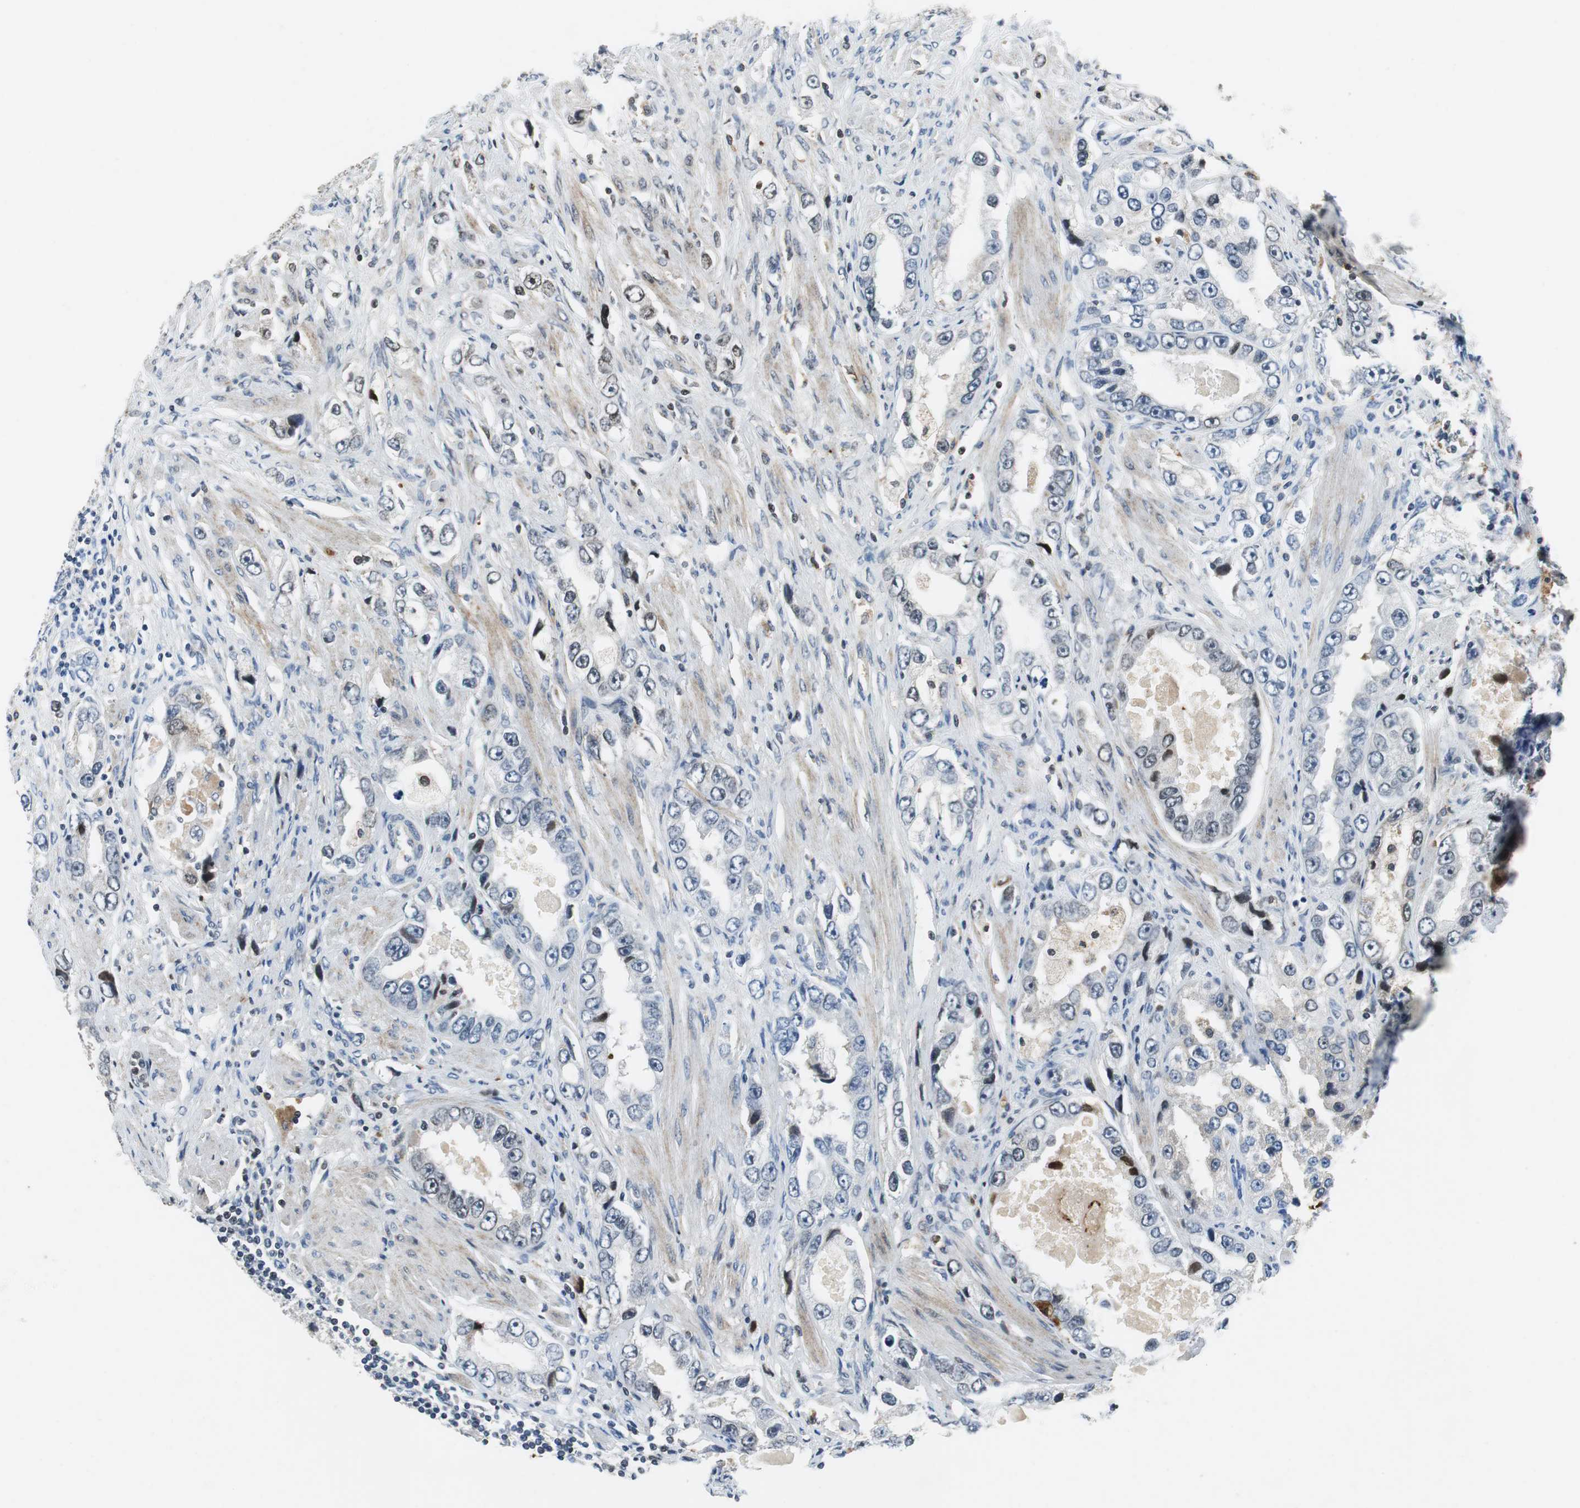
{"staining": {"intensity": "weak", "quantity": "<25%", "location": "nuclear"}, "tissue": "prostate cancer", "cell_type": "Tumor cells", "image_type": "cancer", "snomed": [{"axis": "morphology", "description": "Adenocarcinoma, High grade"}, {"axis": "topography", "description": "Prostate"}], "caption": "Immunohistochemistry (IHC) photomicrograph of human prostate cancer (high-grade adenocarcinoma) stained for a protein (brown), which shows no staining in tumor cells.", "gene": "ORM1", "patient": {"sex": "male", "age": 63}}